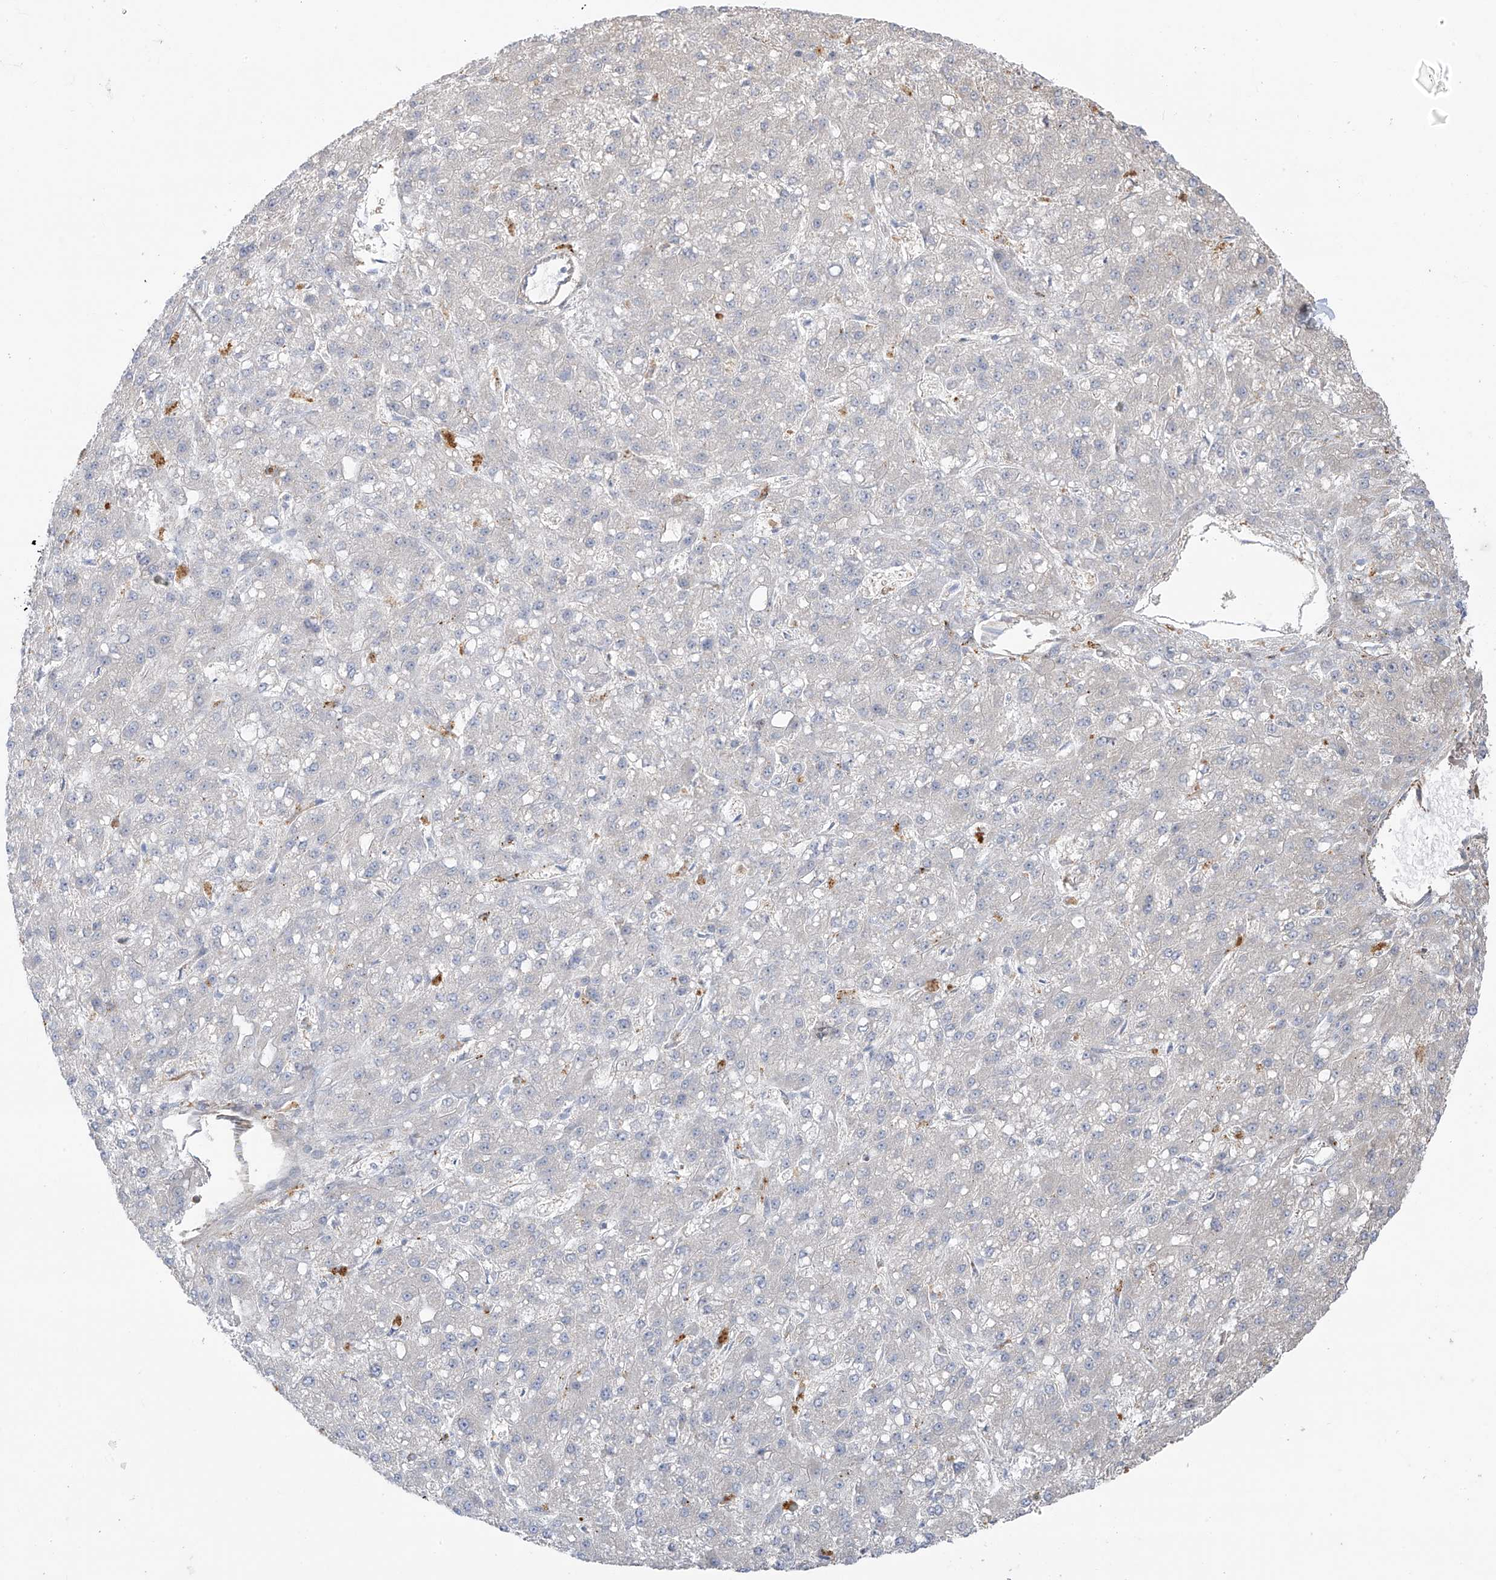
{"staining": {"intensity": "negative", "quantity": "none", "location": "none"}, "tissue": "liver cancer", "cell_type": "Tumor cells", "image_type": "cancer", "snomed": [{"axis": "morphology", "description": "Carcinoma, Hepatocellular, NOS"}, {"axis": "topography", "description": "Liver"}], "caption": "Tumor cells show no significant protein expression in liver cancer (hepatocellular carcinoma).", "gene": "TAL2", "patient": {"sex": "male", "age": 67}}